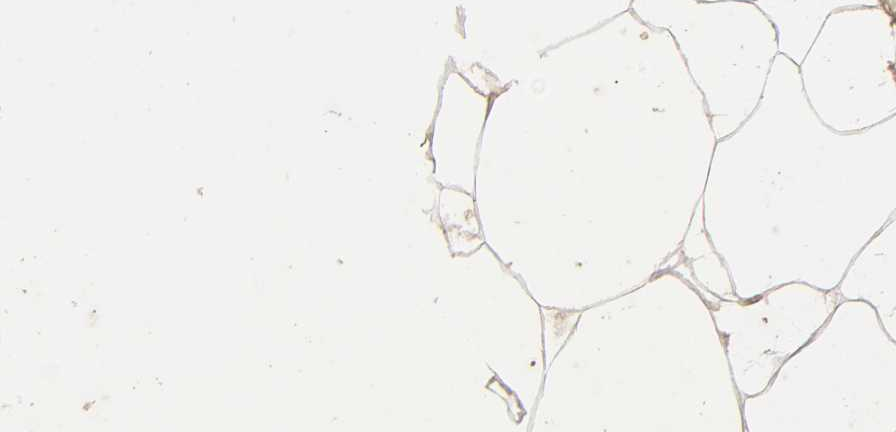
{"staining": {"intensity": "negative", "quantity": "none", "location": "none"}, "tissue": "adipose tissue", "cell_type": "Adipocytes", "image_type": "normal", "snomed": [{"axis": "morphology", "description": "Normal tissue, NOS"}, {"axis": "morphology", "description": "Duct carcinoma"}, {"axis": "topography", "description": "Breast"}, {"axis": "topography", "description": "Adipose tissue"}], "caption": "Adipose tissue stained for a protein using immunohistochemistry (IHC) shows no staining adipocytes.", "gene": "PDZD11", "patient": {"sex": "female", "age": 37}}